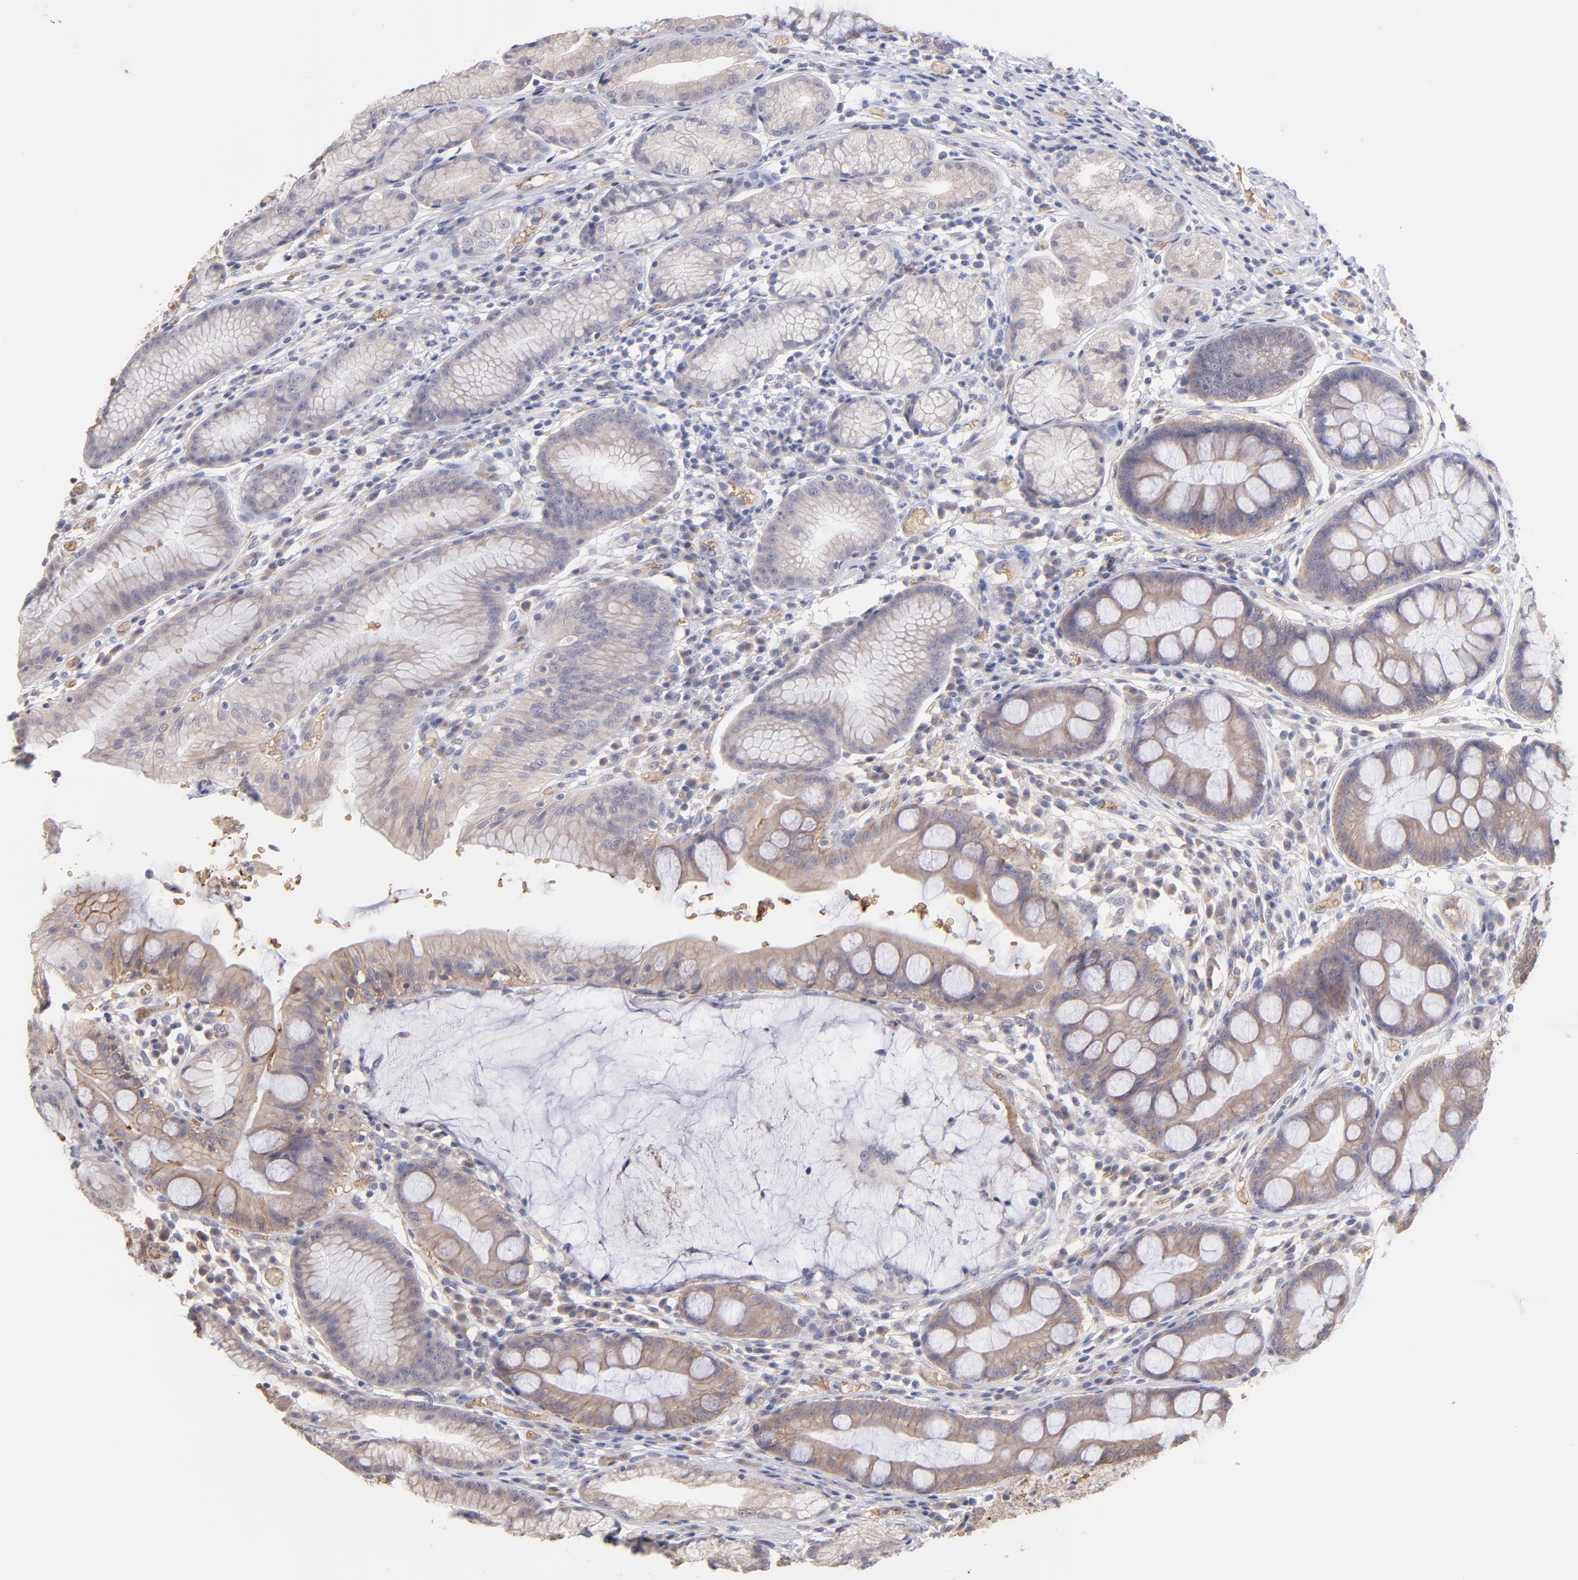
{"staining": {"intensity": "weak", "quantity": ">75%", "location": "cytoplasmic/membranous"}, "tissue": "stomach", "cell_type": "Glandular cells", "image_type": "normal", "snomed": [{"axis": "morphology", "description": "Normal tissue, NOS"}, {"axis": "morphology", "description": "Inflammation, NOS"}, {"axis": "topography", "description": "Stomach, lower"}], "caption": "Glandular cells display weak cytoplasmic/membranous staining in approximately >75% of cells in normal stomach. (DAB IHC, brown staining for protein, blue staining for nuclei).", "gene": "F13B", "patient": {"sex": "male", "age": 59}}